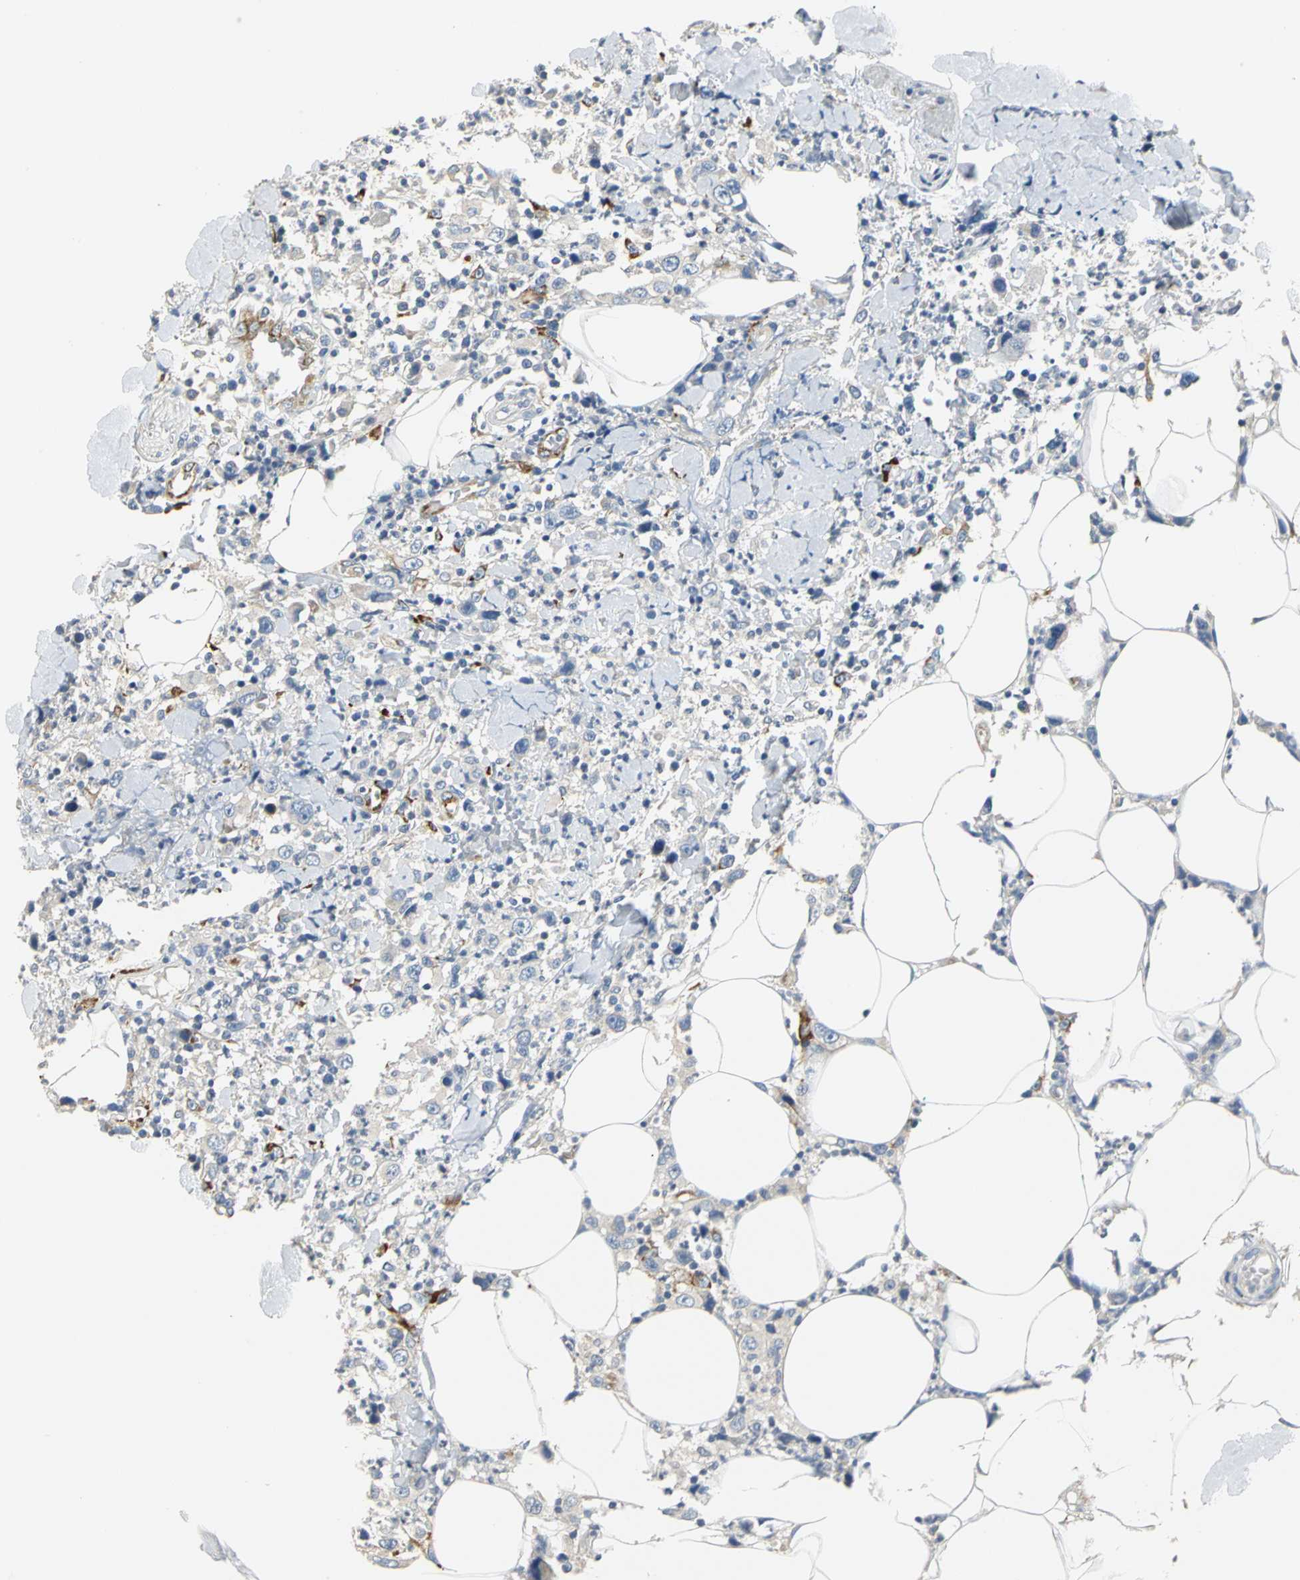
{"staining": {"intensity": "weak", "quantity": "<25%", "location": "cytoplasmic/membranous"}, "tissue": "thyroid cancer", "cell_type": "Tumor cells", "image_type": "cancer", "snomed": [{"axis": "morphology", "description": "Carcinoma, NOS"}, {"axis": "topography", "description": "Thyroid gland"}], "caption": "Immunohistochemistry of human thyroid cancer (carcinoma) displays no expression in tumor cells. (Brightfield microscopy of DAB (3,3'-diaminobenzidine) immunohistochemistry at high magnification).", "gene": "B3GNT2", "patient": {"sex": "female", "age": 77}}